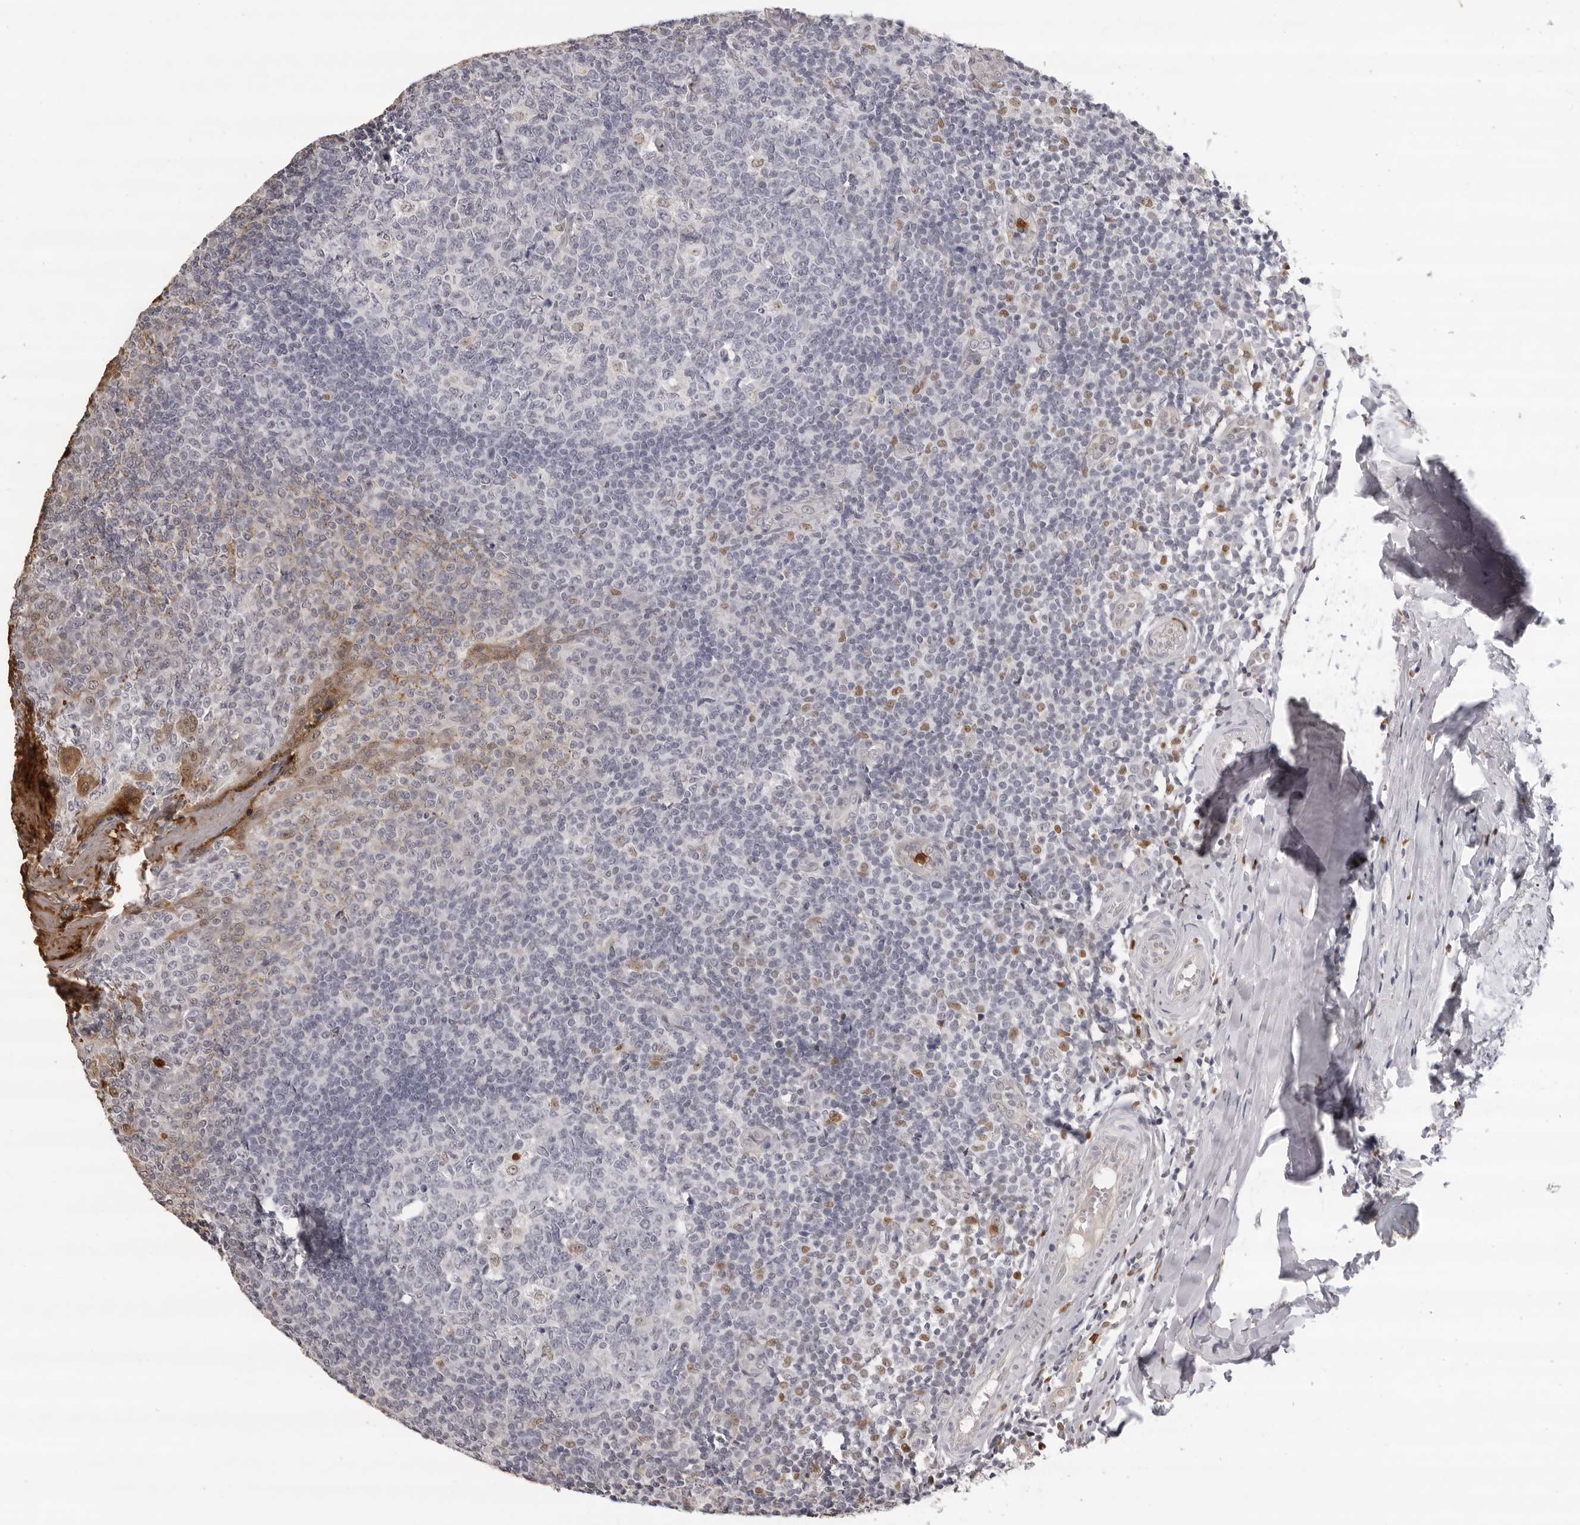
{"staining": {"intensity": "weak", "quantity": "<25%", "location": "nuclear"}, "tissue": "tonsil", "cell_type": "Germinal center cells", "image_type": "normal", "snomed": [{"axis": "morphology", "description": "Normal tissue, NOS"}, {"axis": "topography", "description": "Tonsil"}], "caption": "Immunohistochemical staining of unremarkable tonsil shows no significant staining in germinal center cells.", "gene": "IL31", "patient": {"sex": "female", "age": 19}}